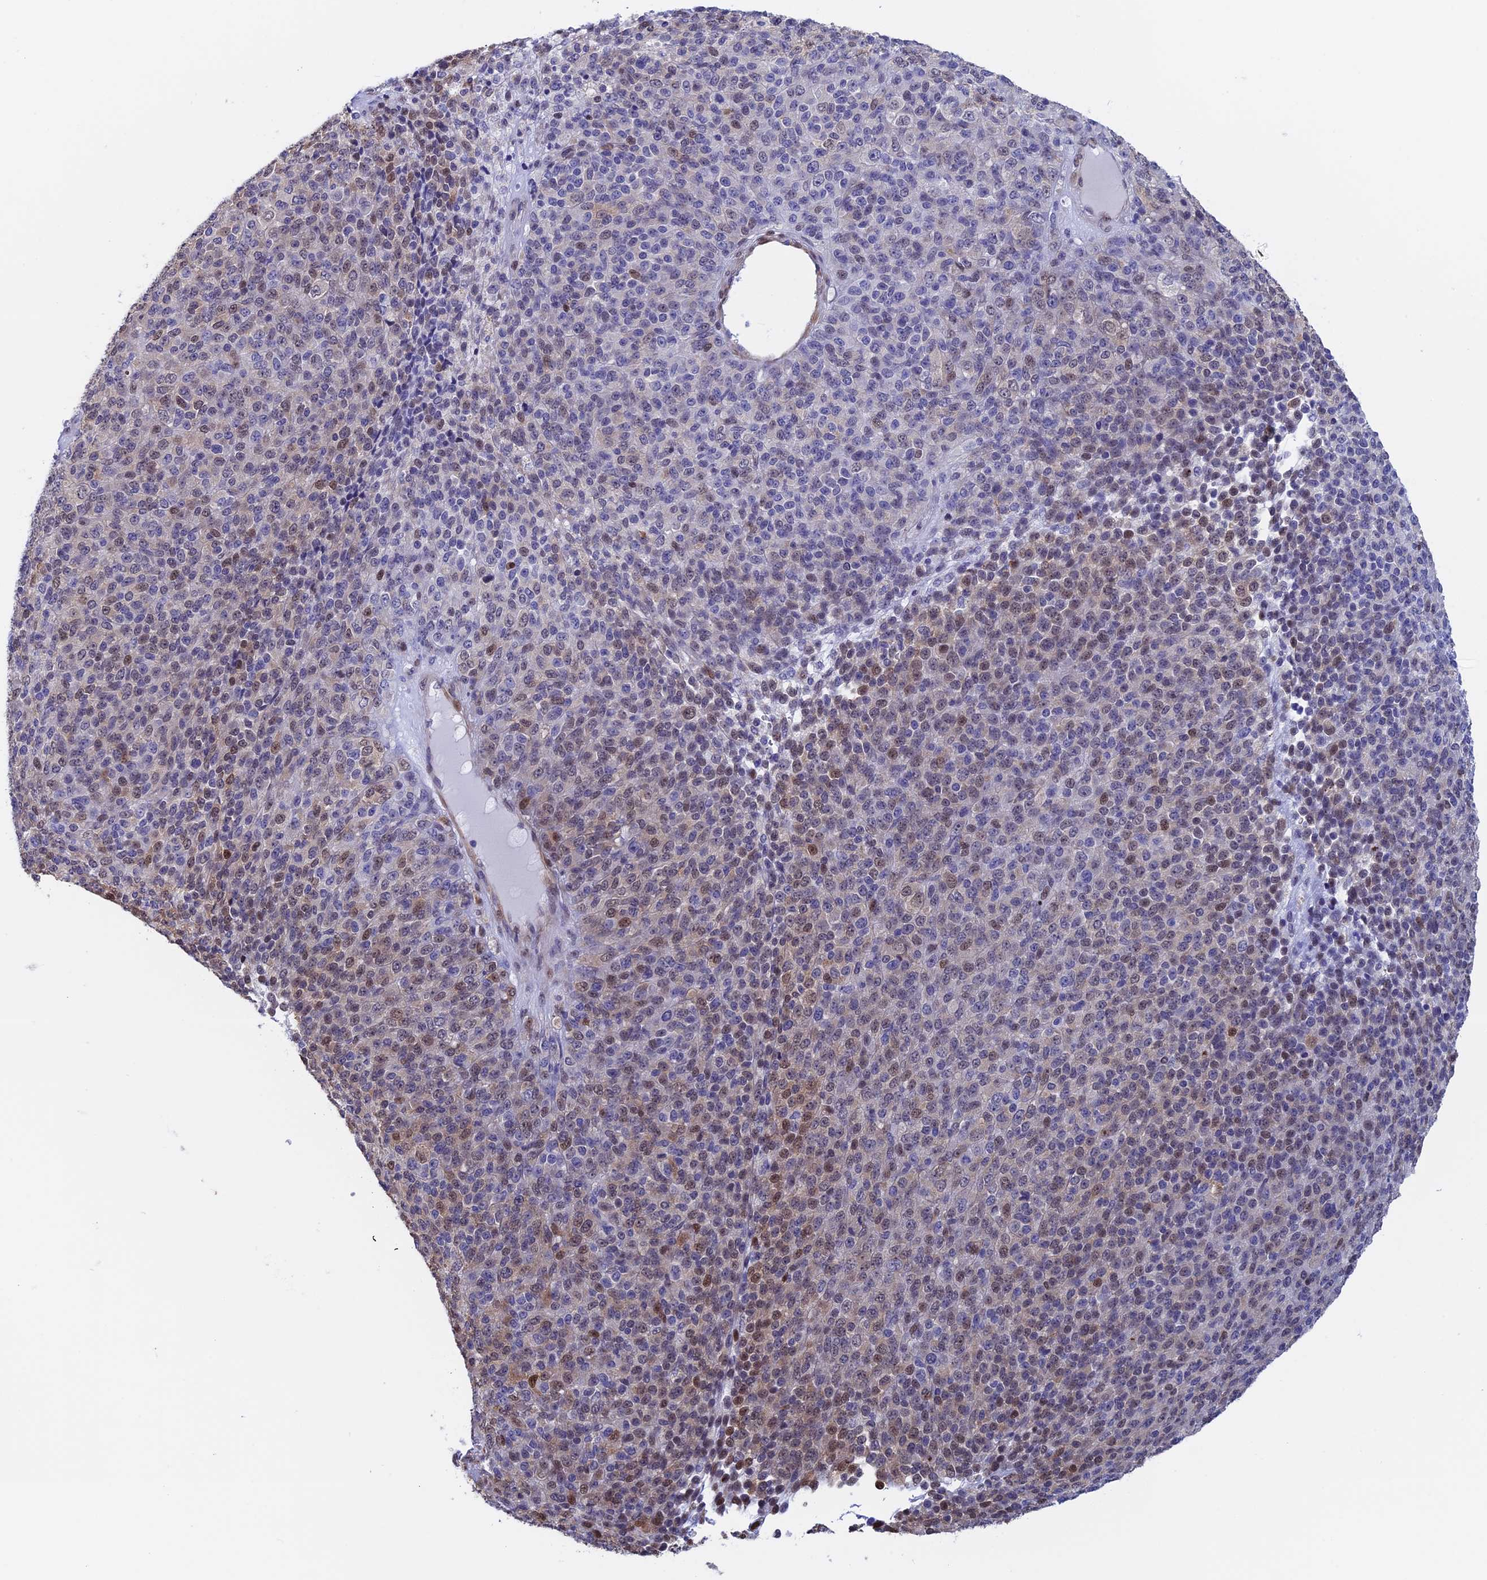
{"staining": {"intensity": "weak", "quantity": "25%-75%", "location": "nuclear"}, "tissue": "melanoma", "cell_type": "Tumor cells", "image_type": "cancer", "snomed": [{"axis": "morphology", "description": "Malignant melanoma, Metastatic site"}, {"axis": "topography", "description": "Brain"}], "caption": "The micrograph shows staining of malignant melanoma (metastatic site), revealing weak nuclear protein staining (brown color) within tumor cells. Nuclei are stained in blue.", "gene": "SLC26A1", "patient": {"sex": "female", "age": 56}}